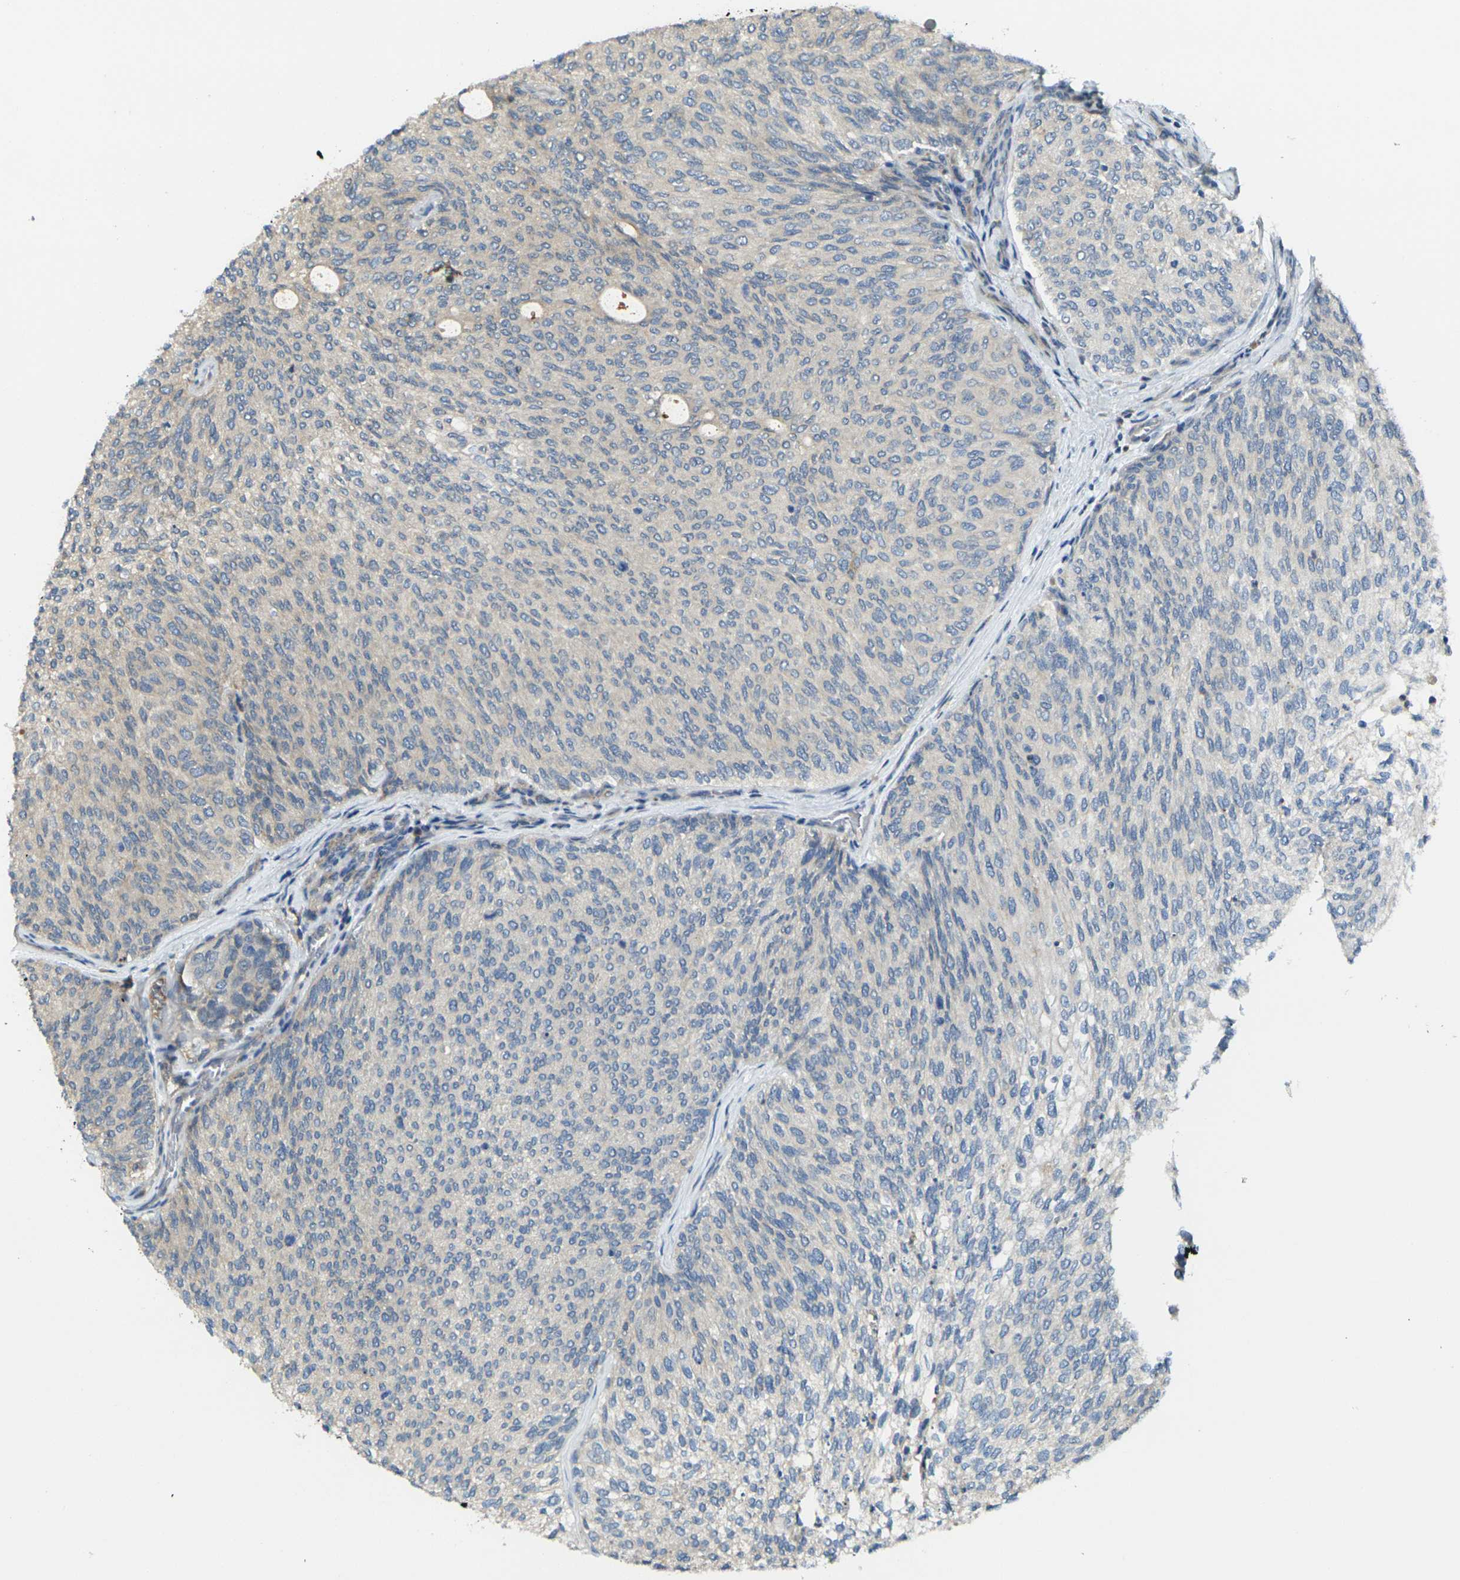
{"staining": {"intensity": "weak", "quantity": "<25%", "location": "cytoplasmic/membranous"}, "tissue": "urothelial cancer", "cell_type": "Tumor cells", "image_type": "cancer", "snomed": [{"axis": "morphology", "description": "Urothelial carcinoma, Low grade"}, {"axis": "topography", "description": "Urinary bladder"}], "caption": "This image is of urothelial cancer stained with immunohistochemistry (IHC) to label a protein in brown with the nuclei are counter-stained blue. There is no staining in tumor cells.", "gene": "FZD1", "patient": {"sex": "female", "age": 79}}